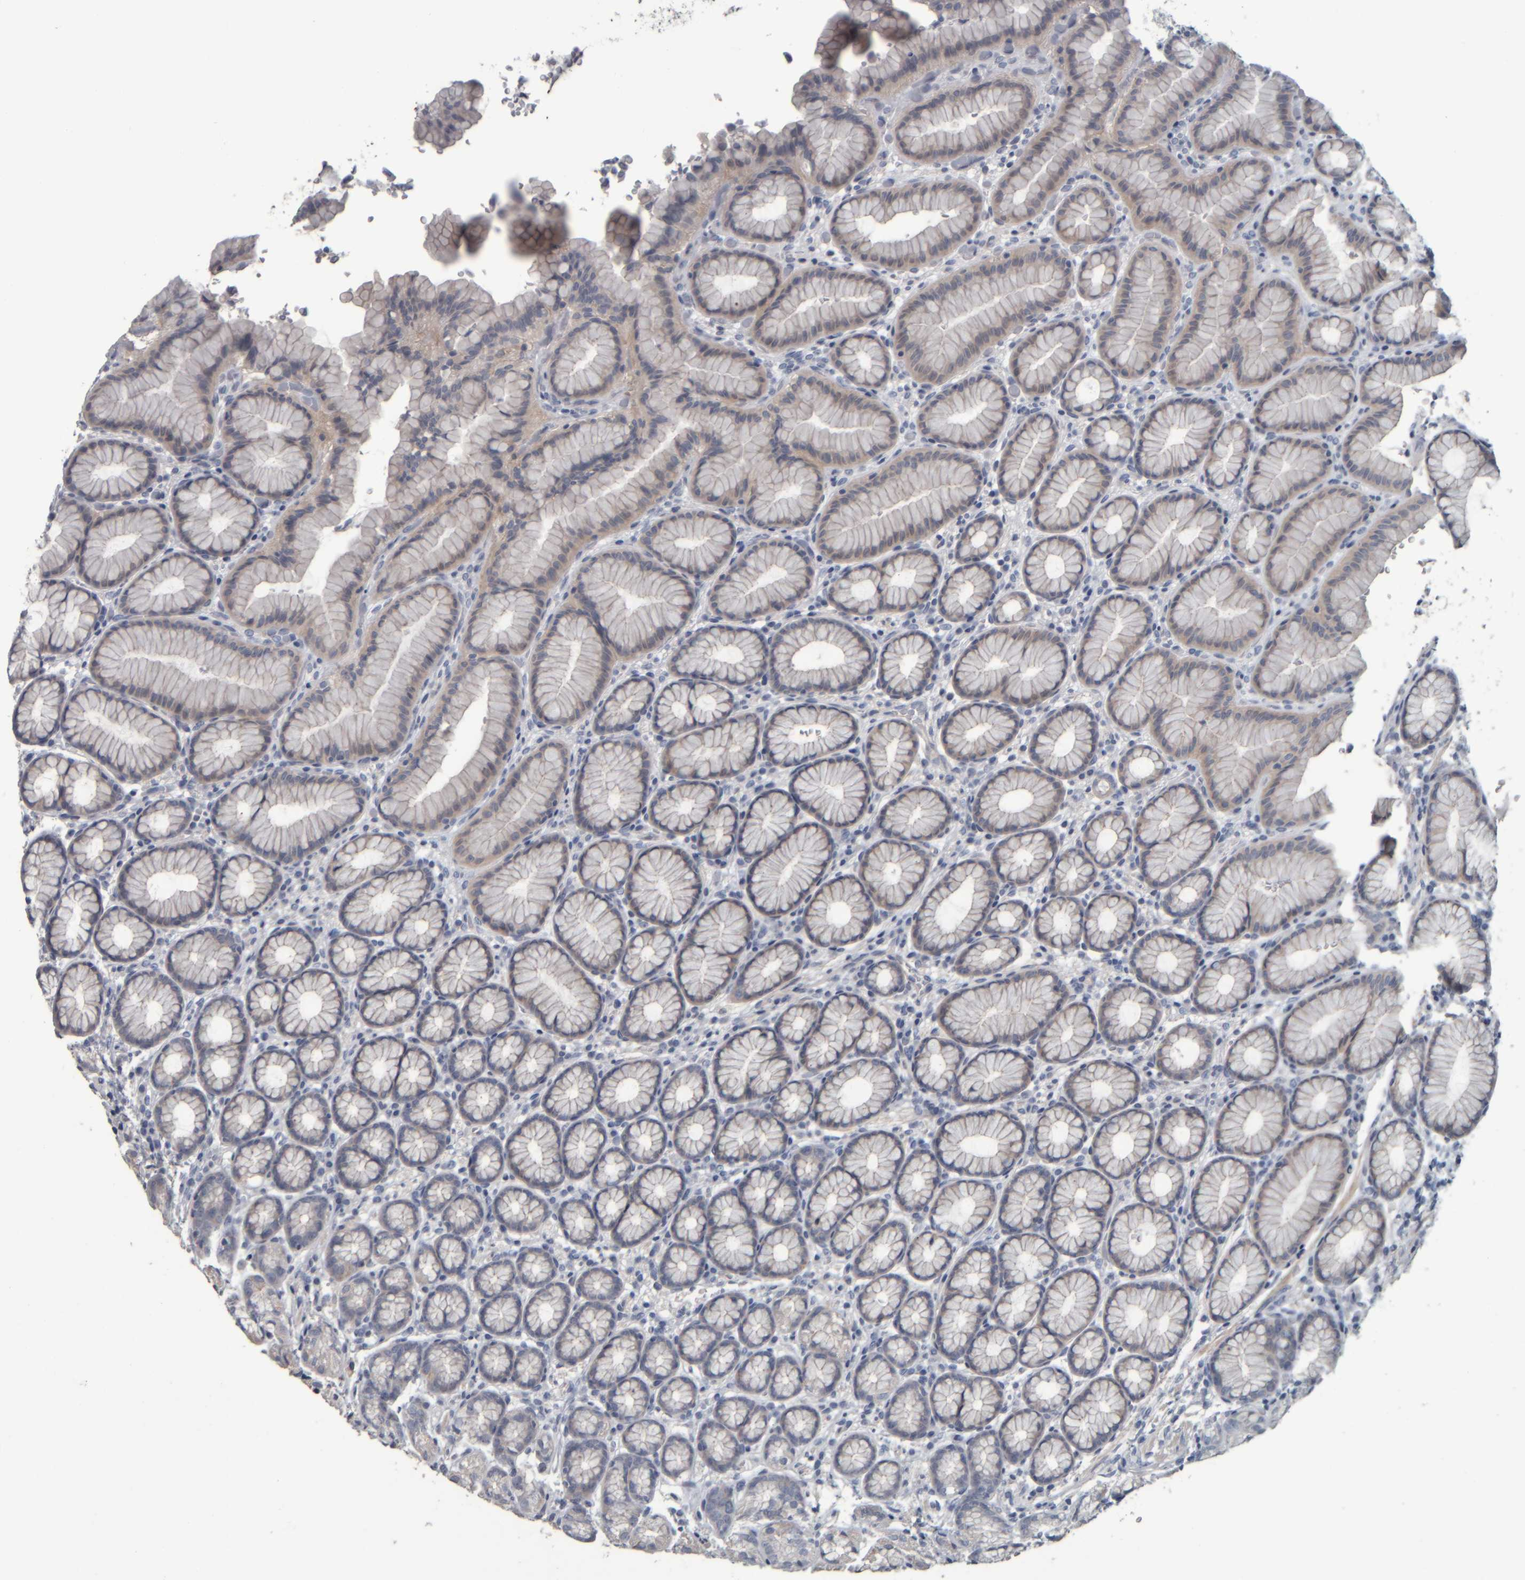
{"staining": {"intensity": "weak", "quantity": "<25%", "location": "cytoplasmic/membranous"}, "tissue": "stomach", "cell_type": "Glandular cells", "image_type": "normal", "snomed": [{"axis": "morphology", "description": "Normal tissue, NOS"}, {"axis": "topography", "description": "Stomach"}], "caption": "The immunohistochemistry (IHC) photomicrograph has no significant expression in glandular cells of stomach.", "gene": "CAVIN4", "patient": {"sex": "male", "age": 42}}